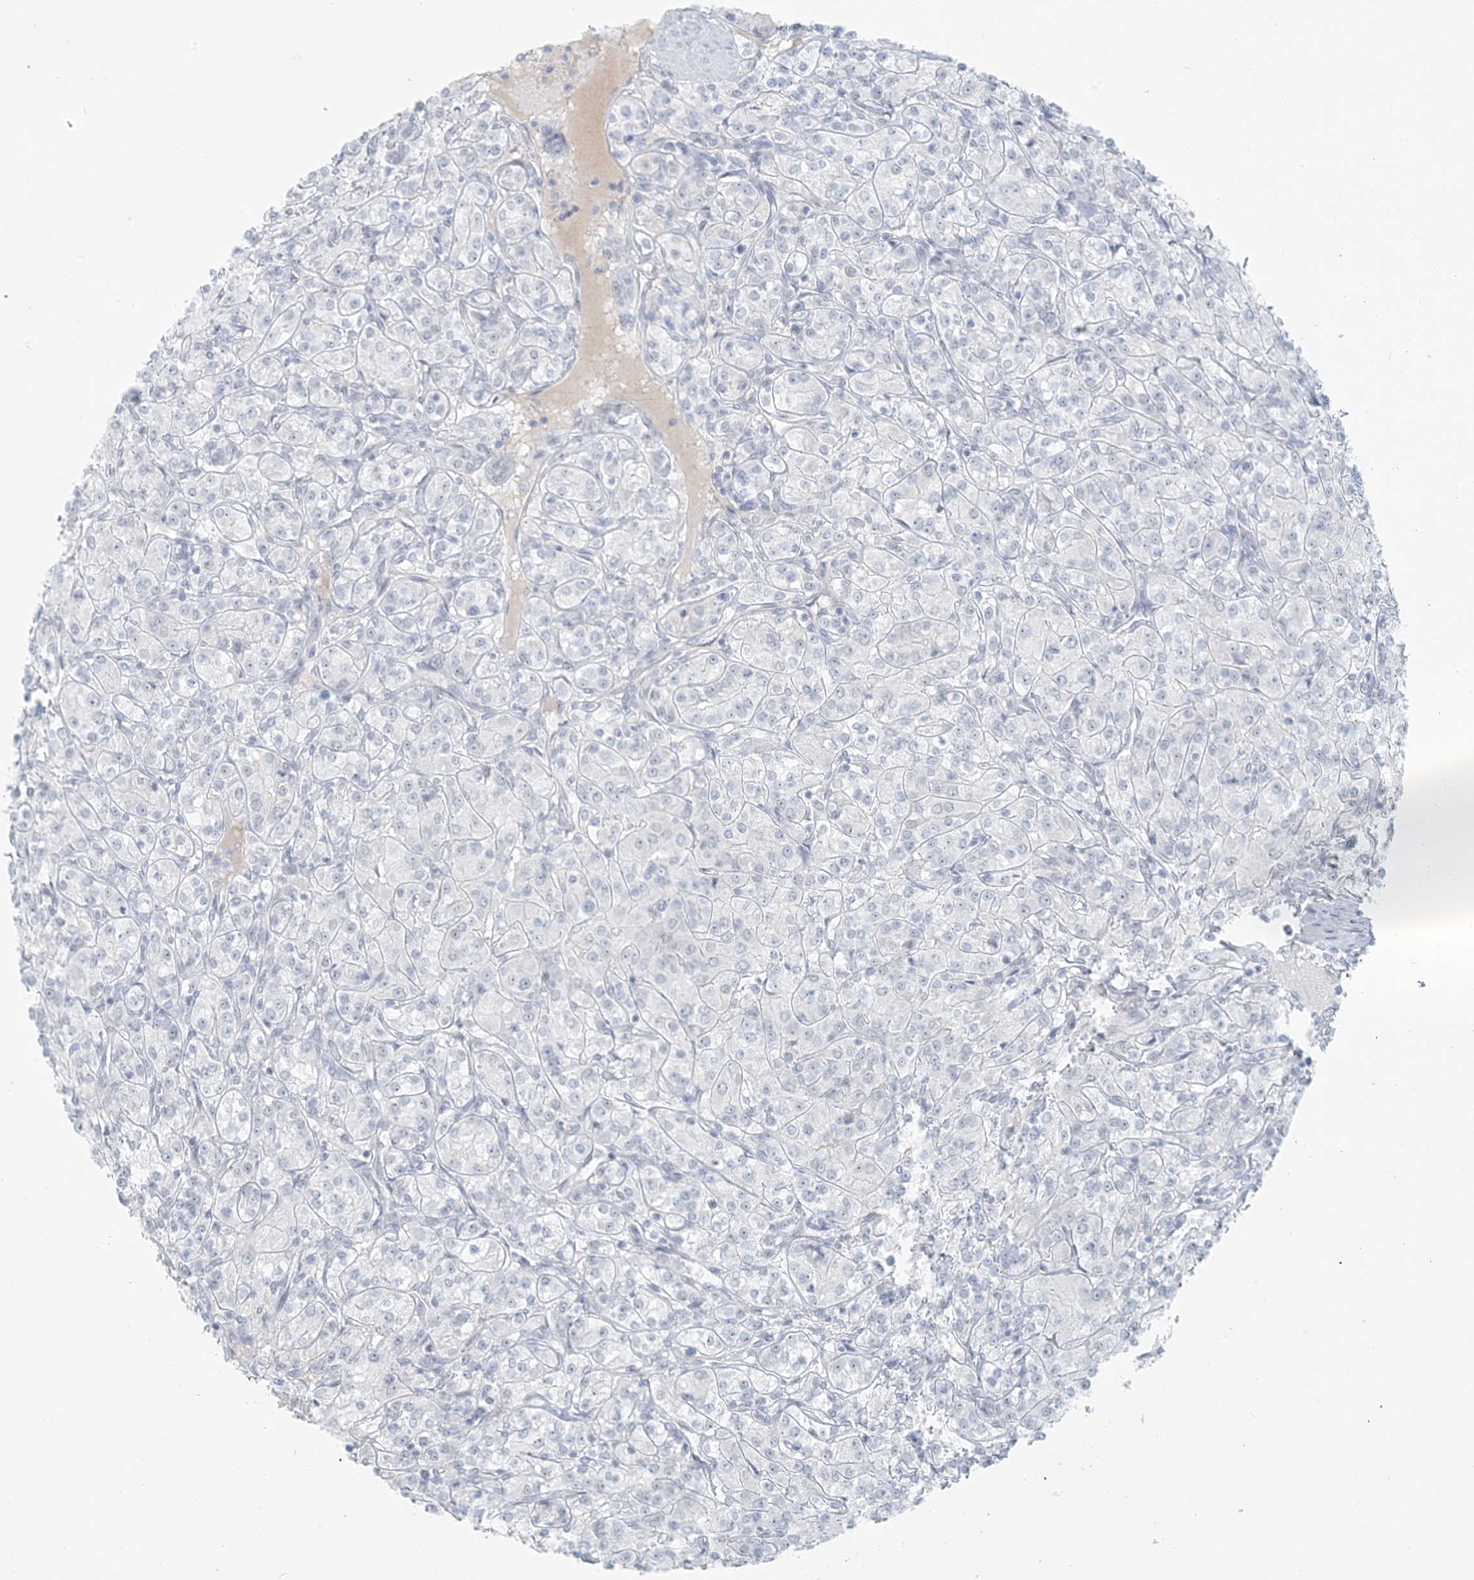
{"staining": {"intensity": "negative", "quantity": "none", "location": "none"}, "tissue": "renal cancer", "cell_type": "Tumor cells", "image_type": "cancer", "snomed": [{"axis": "morphology", "description": "Adenocarcinoma, NOS"}, {"axis": "topography", "description": "Kidney"}], "caption": "Tumor cells are negative for brown protein staining in renal cancer.", "gene": "SCML1", "patient": {"sex": "male", "age": 77}}